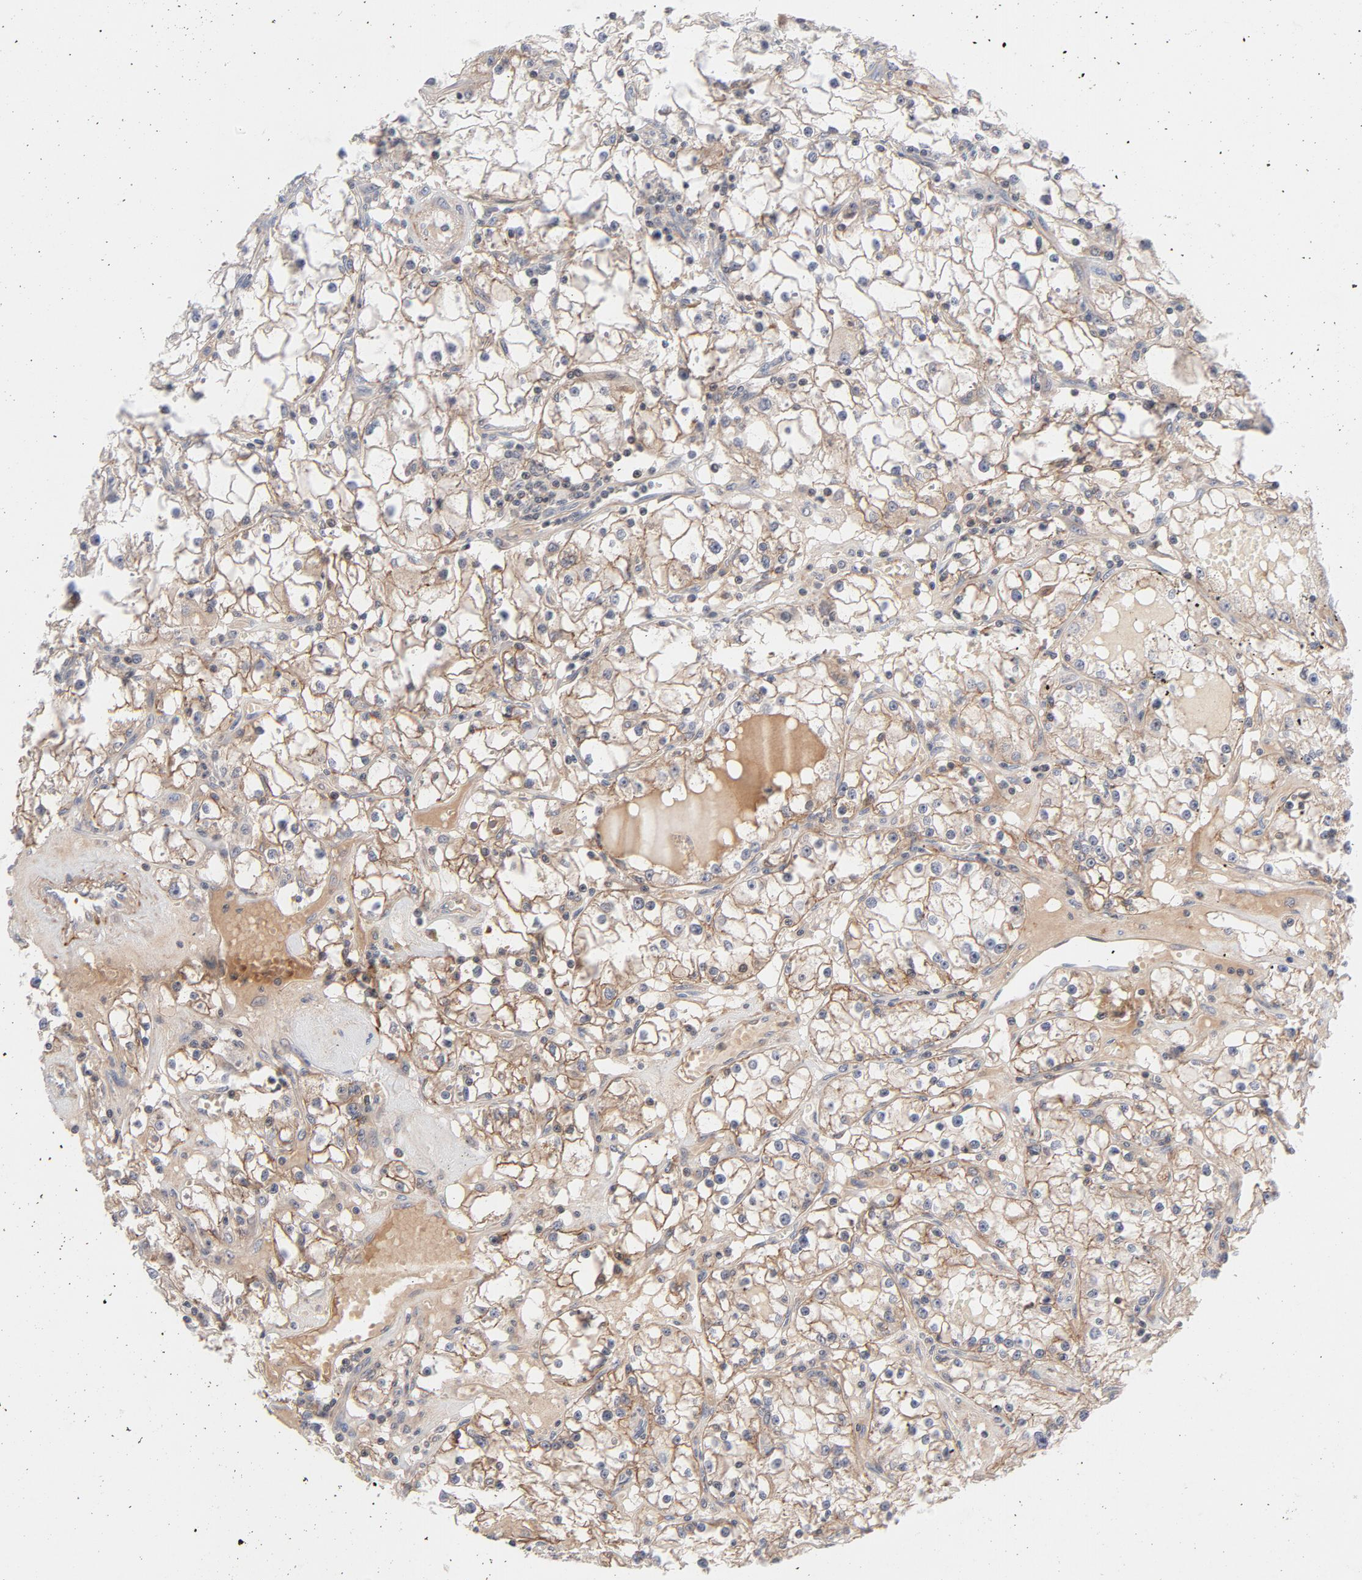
{"staining": {"intensity": "weak", "quantity": ">75%", "location": "cytoplasmic/membranous"}, "tissue": "renal cancer", "cell_type": "Tumor cells", "image_type": "cancer", "snomed": [{"axis": "morphology", "description": "Adenocarcinoma, NOS"}, {"axis": "topography", "description": "Kidney"}], "caption": "Immunohistochemistry staining of renal cancer (adenocarcinoma), which exhibits low levels of weak cytoplasmic/membranous expression in about >75% of tumor cells indicating weak cytoplasmic/membranous protein staining. The staining was performed using DAB (brown) for protein detection and nuclei were counterstained in hematoxylin (blue).", "gene": "DNAAF2", "patient": {"sex": "male", "age": 56}}